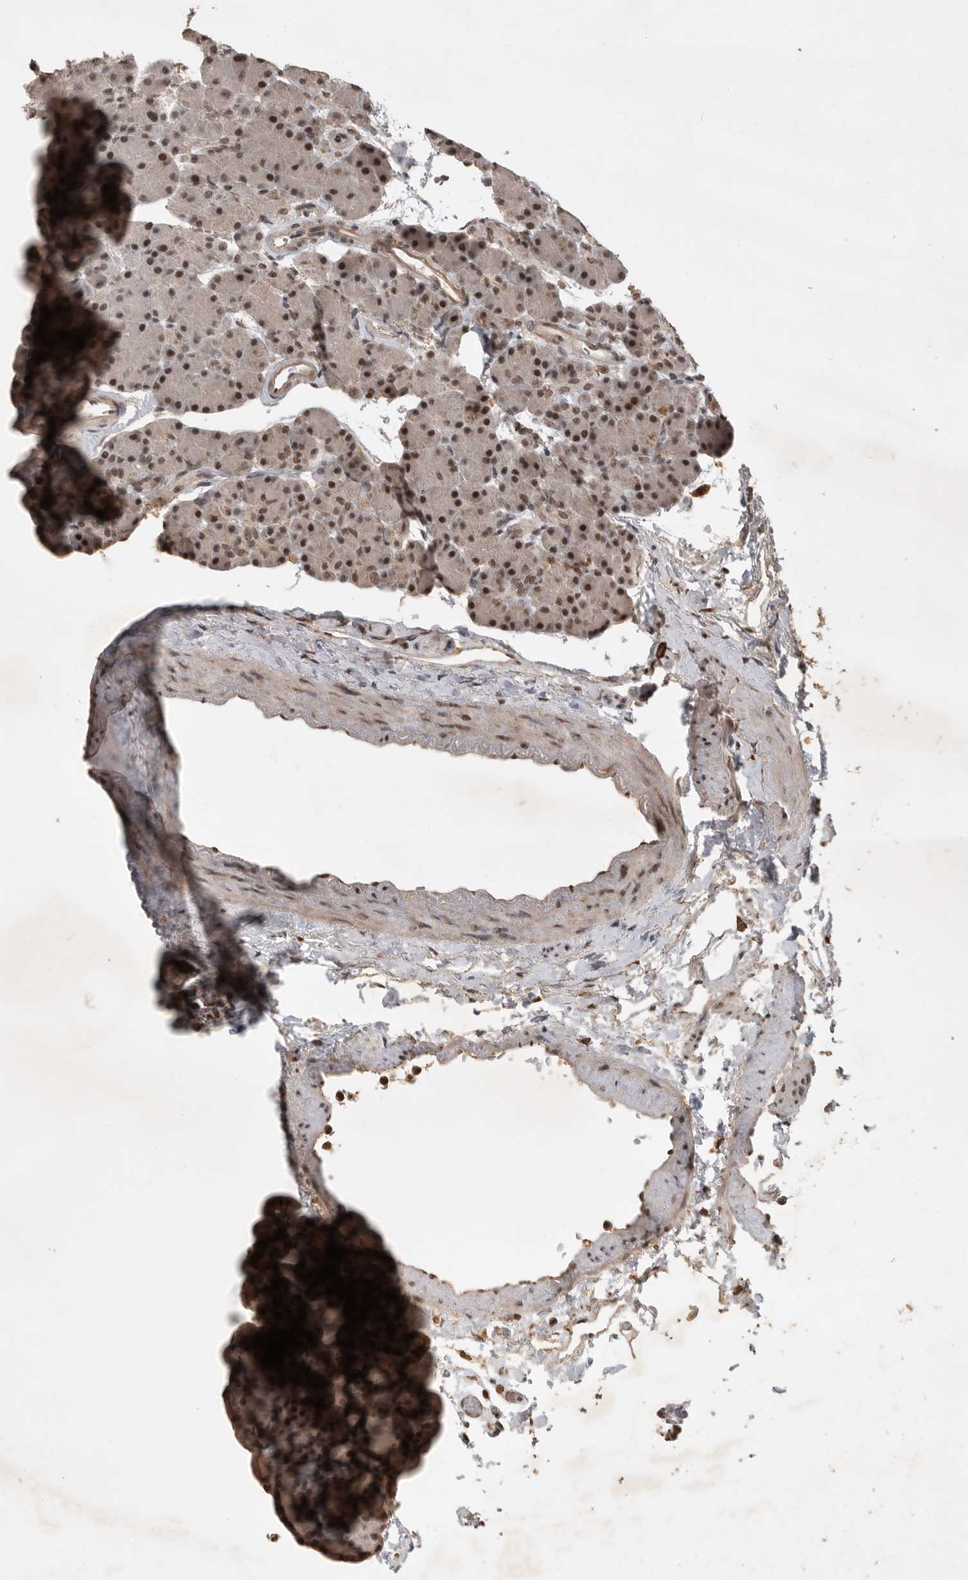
{"staining": {"intensity": "moderate", "quantity": ">75%", "location": "nuclear"}, "tissue": "pancreas", "cell_type": "Exocrine glandular cells", "image_type": "normal", "snomed": [{"axis": "morphology", "description": "Normal tissue, NOS"}, {"axis": "topography", "description": "Pancreas"}], "caption": "A medium amount of moderate nuclear staining is seen in about >75% of exocrine glandular cells in unremarkable pancreas. Immunohistochemistry stains the protein of interest in brown and the nuclei are stained blue.", "gene": "CBLL1", "patient": {"sex": "female", "age": 43}}